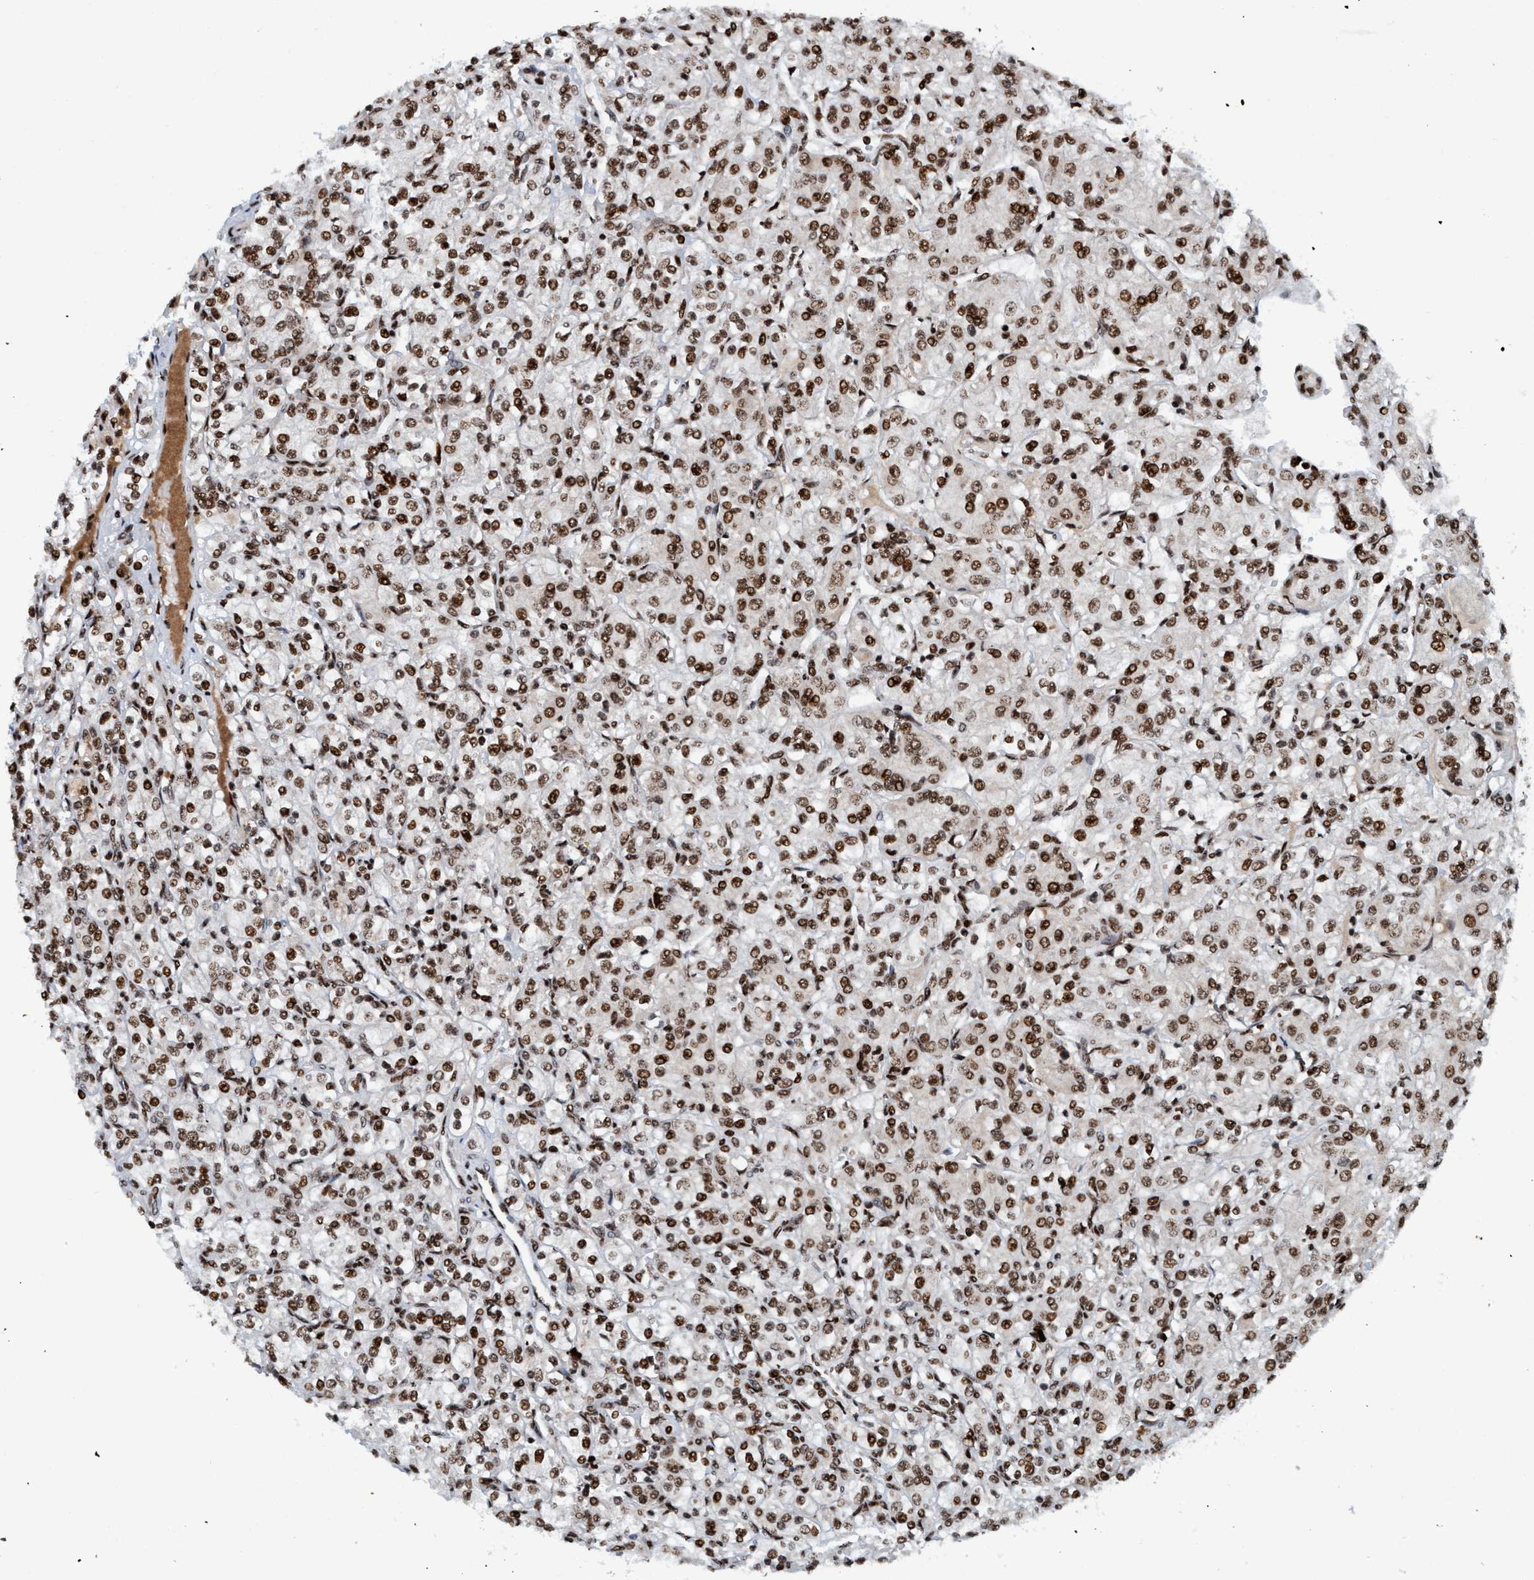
{"staining": {"intensity": "strong", "quantity": ">75%", "location": "nuclear"}, "tissue": "renal cancer", "cell_type": "Tumor cells", "image_type": "cancer", "snomed": [{"axis": "morphology", "description": "Adenocarcinoma, NOS"}, {"axis": "topography", "description": "Kidney"}], "caption": "There is high levels of strong nuclear positivity in tumor cells of renal cancer, as demonstrated by immunohistochemical staining (brown color).", "gene": "TOPBP1", "patient": {"sex": "male", "age": 77}}